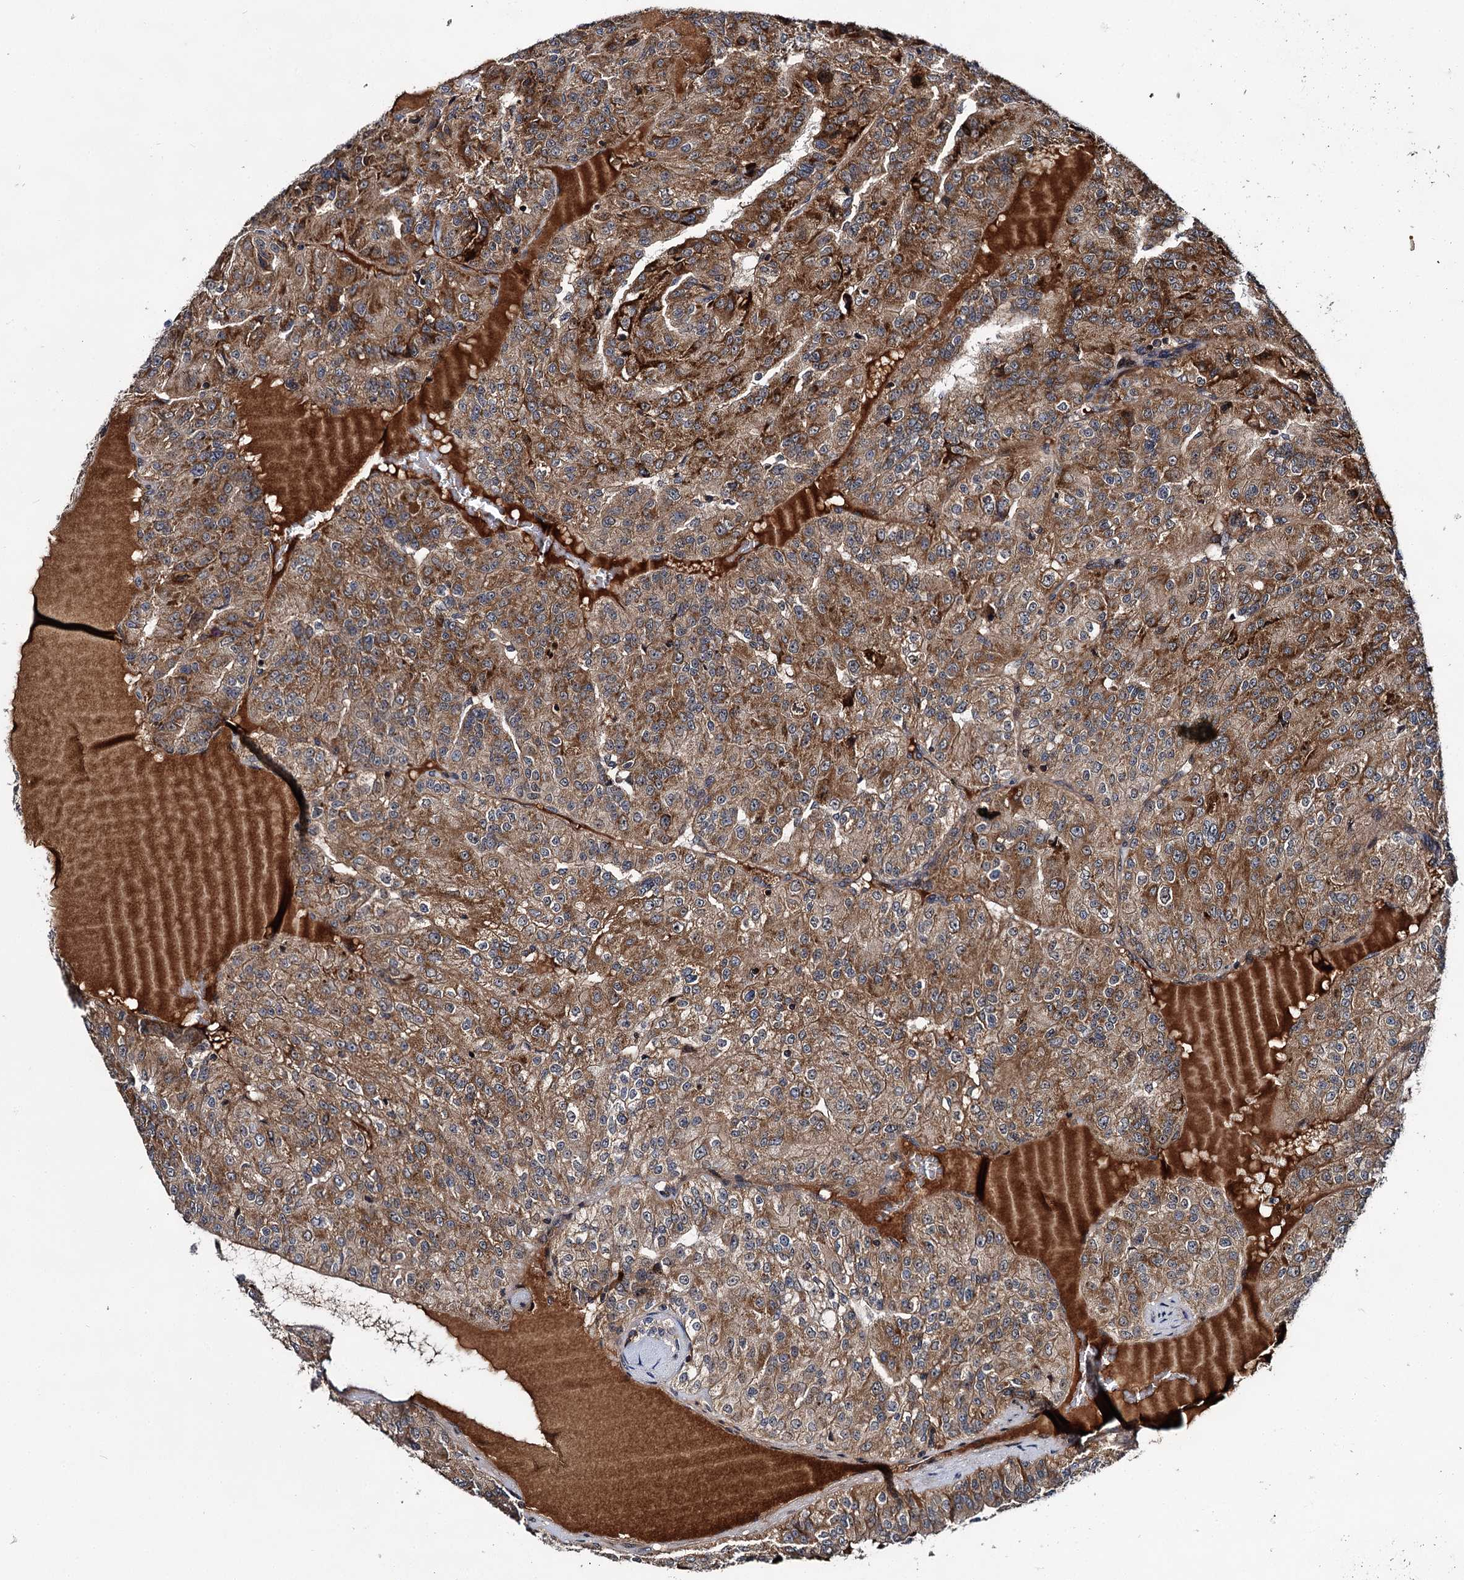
{"staining": {"intensity": "moderate", "quantity": ">75%", "location": "cytoplasmic/membranous"}, "tissue": "renal cancer", "cell_type": "Tumor cells", "image_type": "cancer", "snomed": [{"axis": "morphology", "description": "Adenocarcinoma, NOS"}, {"axis": "topography", "description": "Kidney"}], "caption": "Adenocarcinoma (renal) tissue shows moderate cytoplasmic/membranous expression in about >75% of tumor cells", "gene": "ABLIM1", "patient": {"sex": "female", "age": 63}}